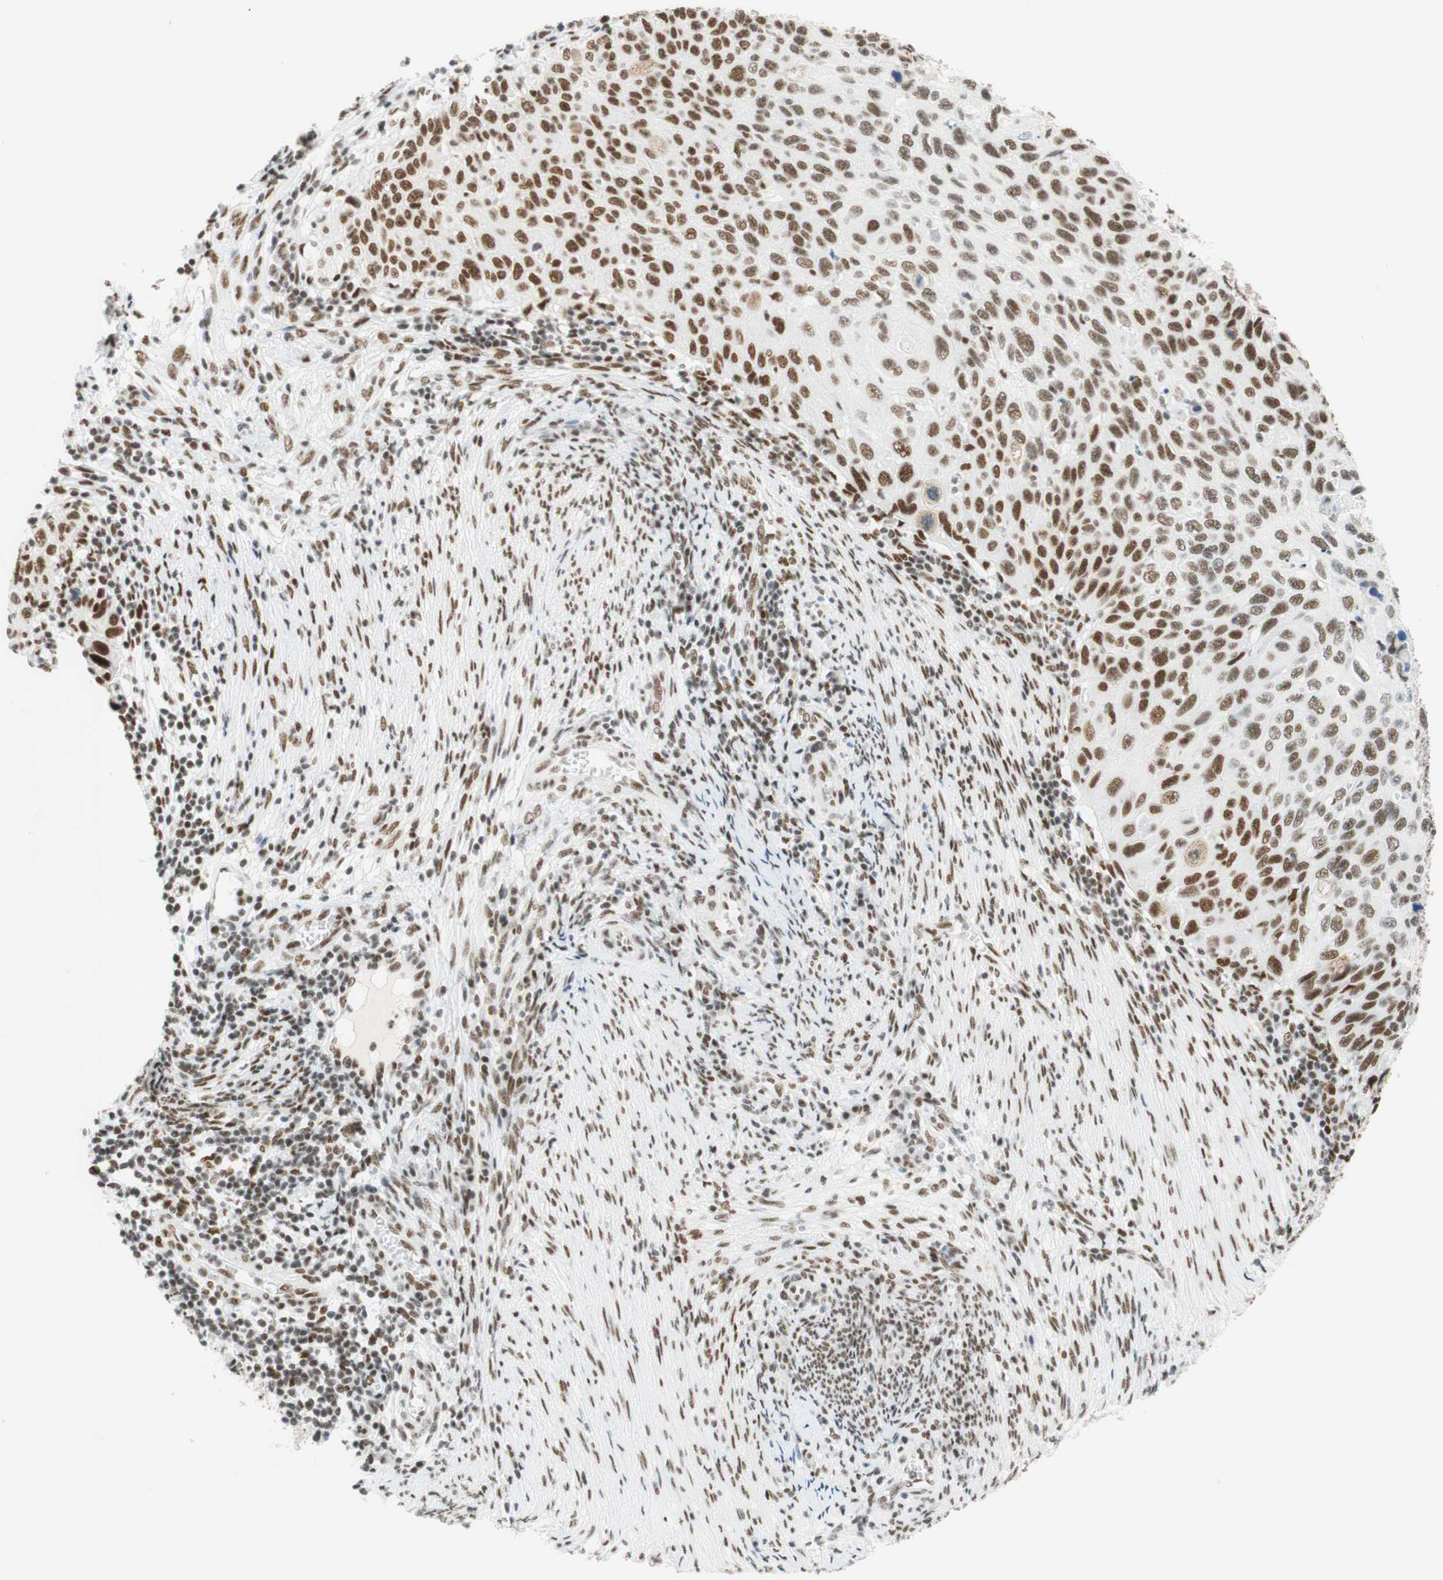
{"staining": {"intensity": "moderate", "quantity": "25%-75%", "location": "nuclear"}, "tissue": "cervical cancer", "cell_type": "Tumor cells", "image_type": "cancer", "snomed": [{"axis": "morphology", "description": "Squamous cell carcinoma, NOS"}, {"axis": "topography", "description": "Cervix"}], "caption": "Immunohistochemical staining of human cervical cancer demonstrates moderate nuclear protein positivity in about 25%-75% of tumor cells.", "gene": "RNF20", "patient": {"sex": "female", "age": 70}}